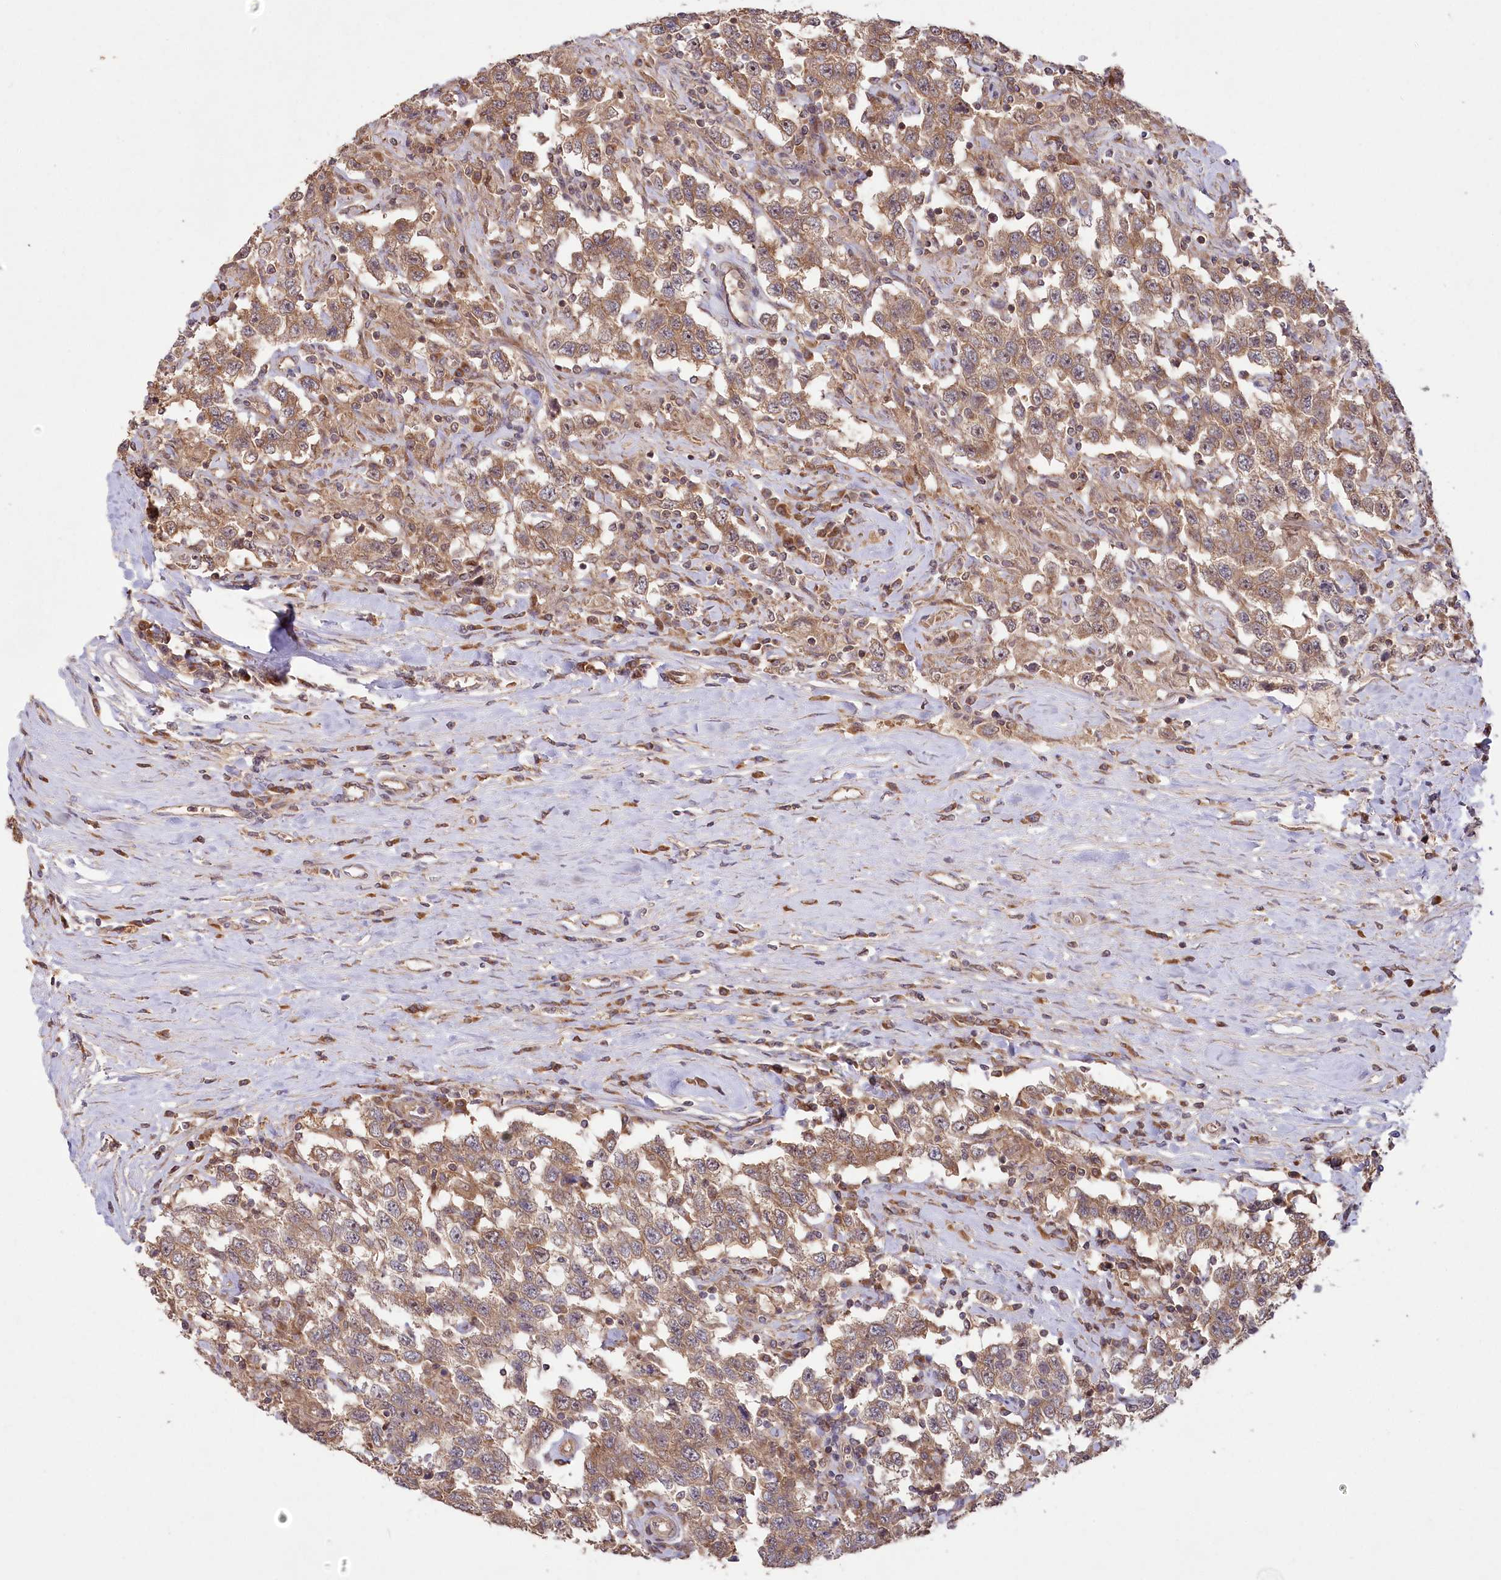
{"staining": {"intensity": "moderate", "quantity": ">75%", "location": "cytoplasmic/membranous,nuclear"}, "tissue": "testis cancer", "cell_type": "Tumor cells", "image_type": "cancer", "snomed": [{"axis": "morphology", "description": "Seminoma, NOS"}, {"axis": "topography", "description": "Testis"}], "caption": "Testis cancer stained with immunohistochemistry (IHC) demonstrates moderate cytoplasmic/membranous and nuclear expression in about >75% of tumor cells.", "gene": "TBCA", "patient": {"sex": "male", "age": 41}}